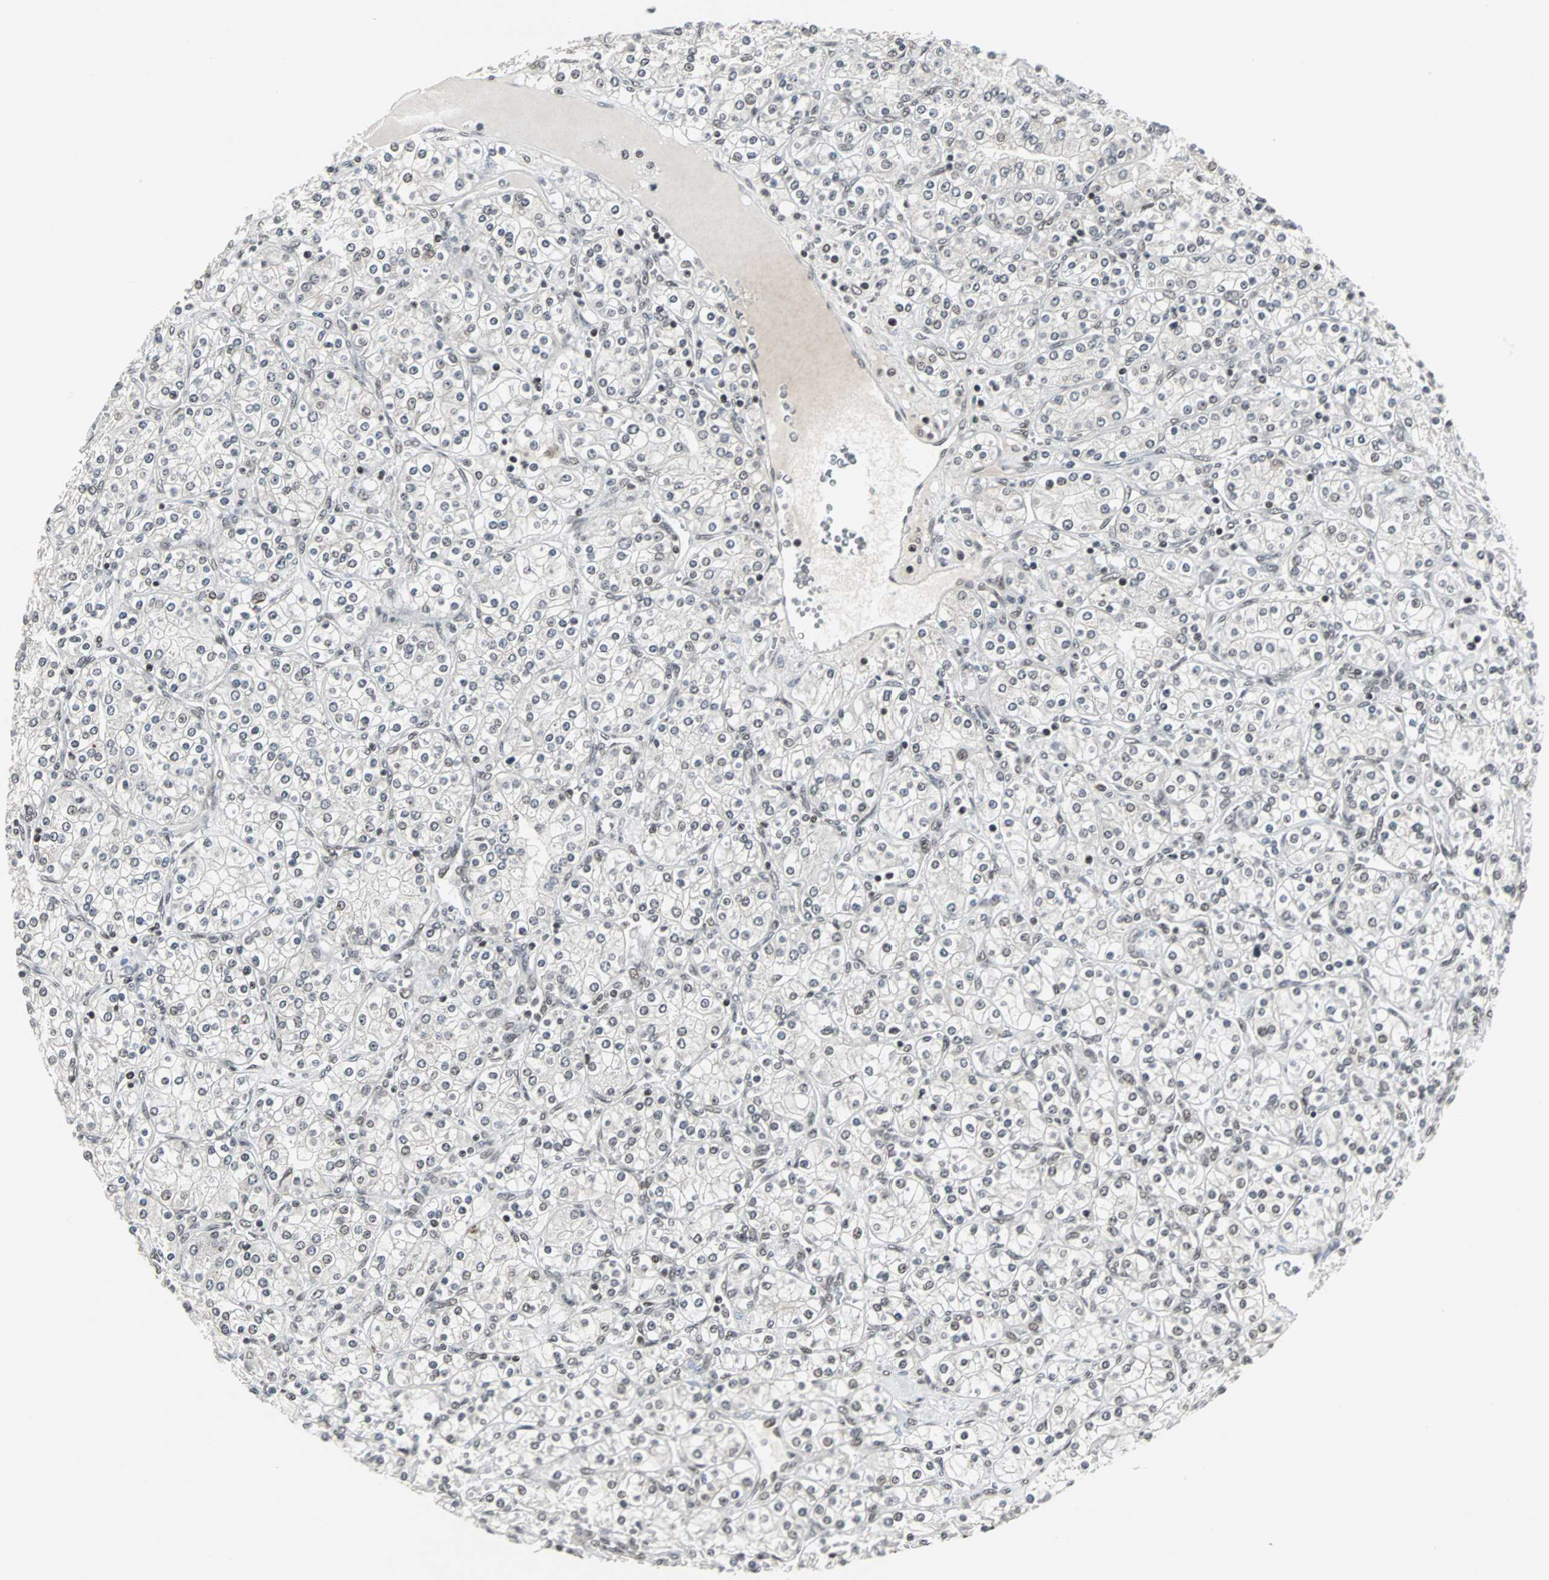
{"staining": {"intensity": "negative", "quantity": "none", "location": "none"}, "tissue": "renal cancer", "cell_type": "Tumor cells", "image_type": "cancer", "snomed": [{"axis": "morphology", "description": "Adenocarcinoma, NOS"}, {"axis": "topography", "description": "Kidney"}], "caption": "An image of human renal adenocarcinoma is negative for staining in tumor cells. (Immunohistochemistry (ihc), brightfield microscopy, high magnification).", "gene": "PNKP", "patient": {"sex": "male", "age": 77}}